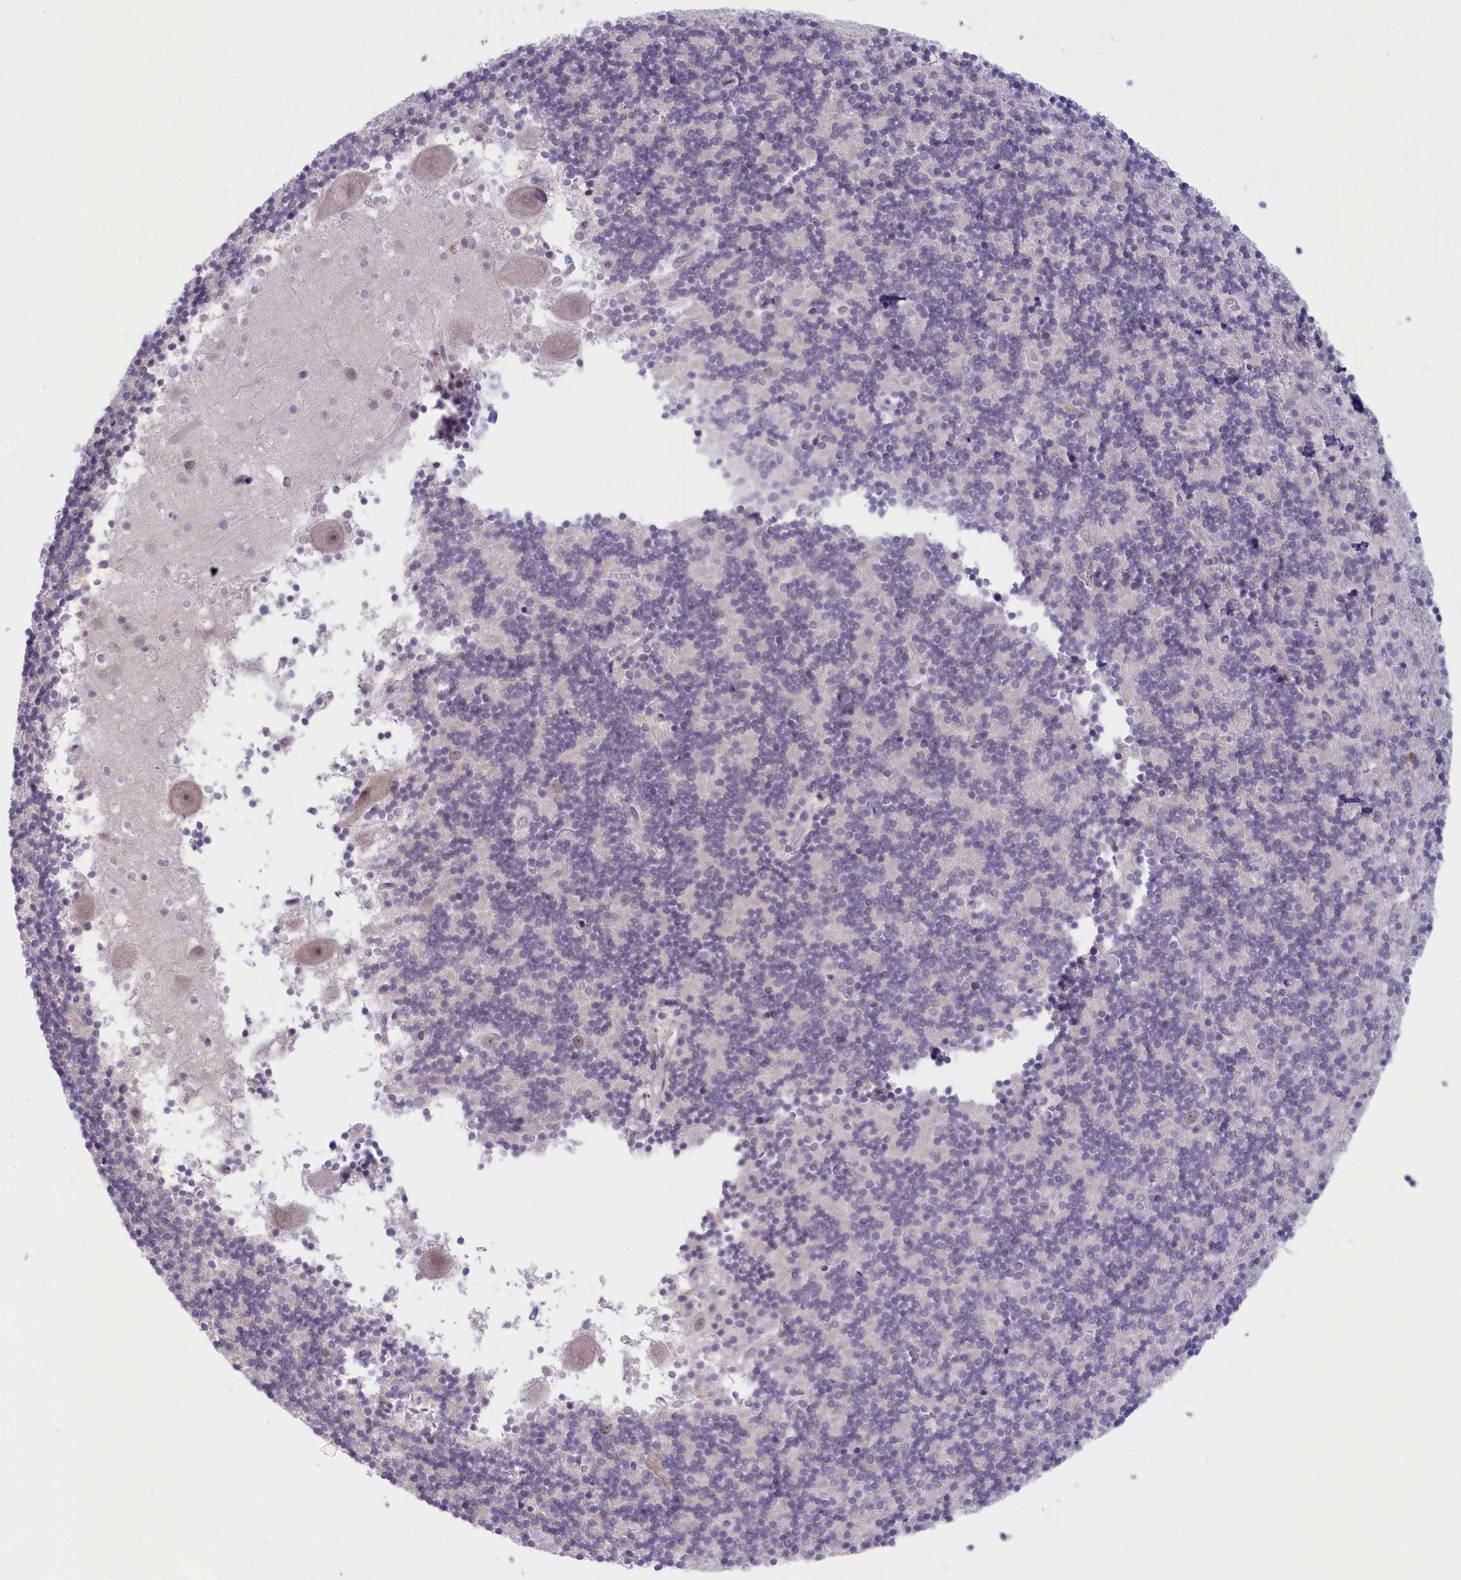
{"staining": {"intensity": "negative", "quantity": "none", "location": "none"}, "tissue": "cerebellum", "cell_type": "Cells in granular layer", "image_type": "normal", "snomed": [{"axis": "morphology", "description": "Normal tissue, NOS"}, {"axis": "topography", "description": "Cerebellum"}], "caption": "Immunohistochemistry (IHC) micrograph of unremarkable cerebellum stained for a protein (brown), which demonstrates no positivity in cells in granular layer.", "gene": "CRAMP1", "patient": {"sex": "male", "age": 54}}